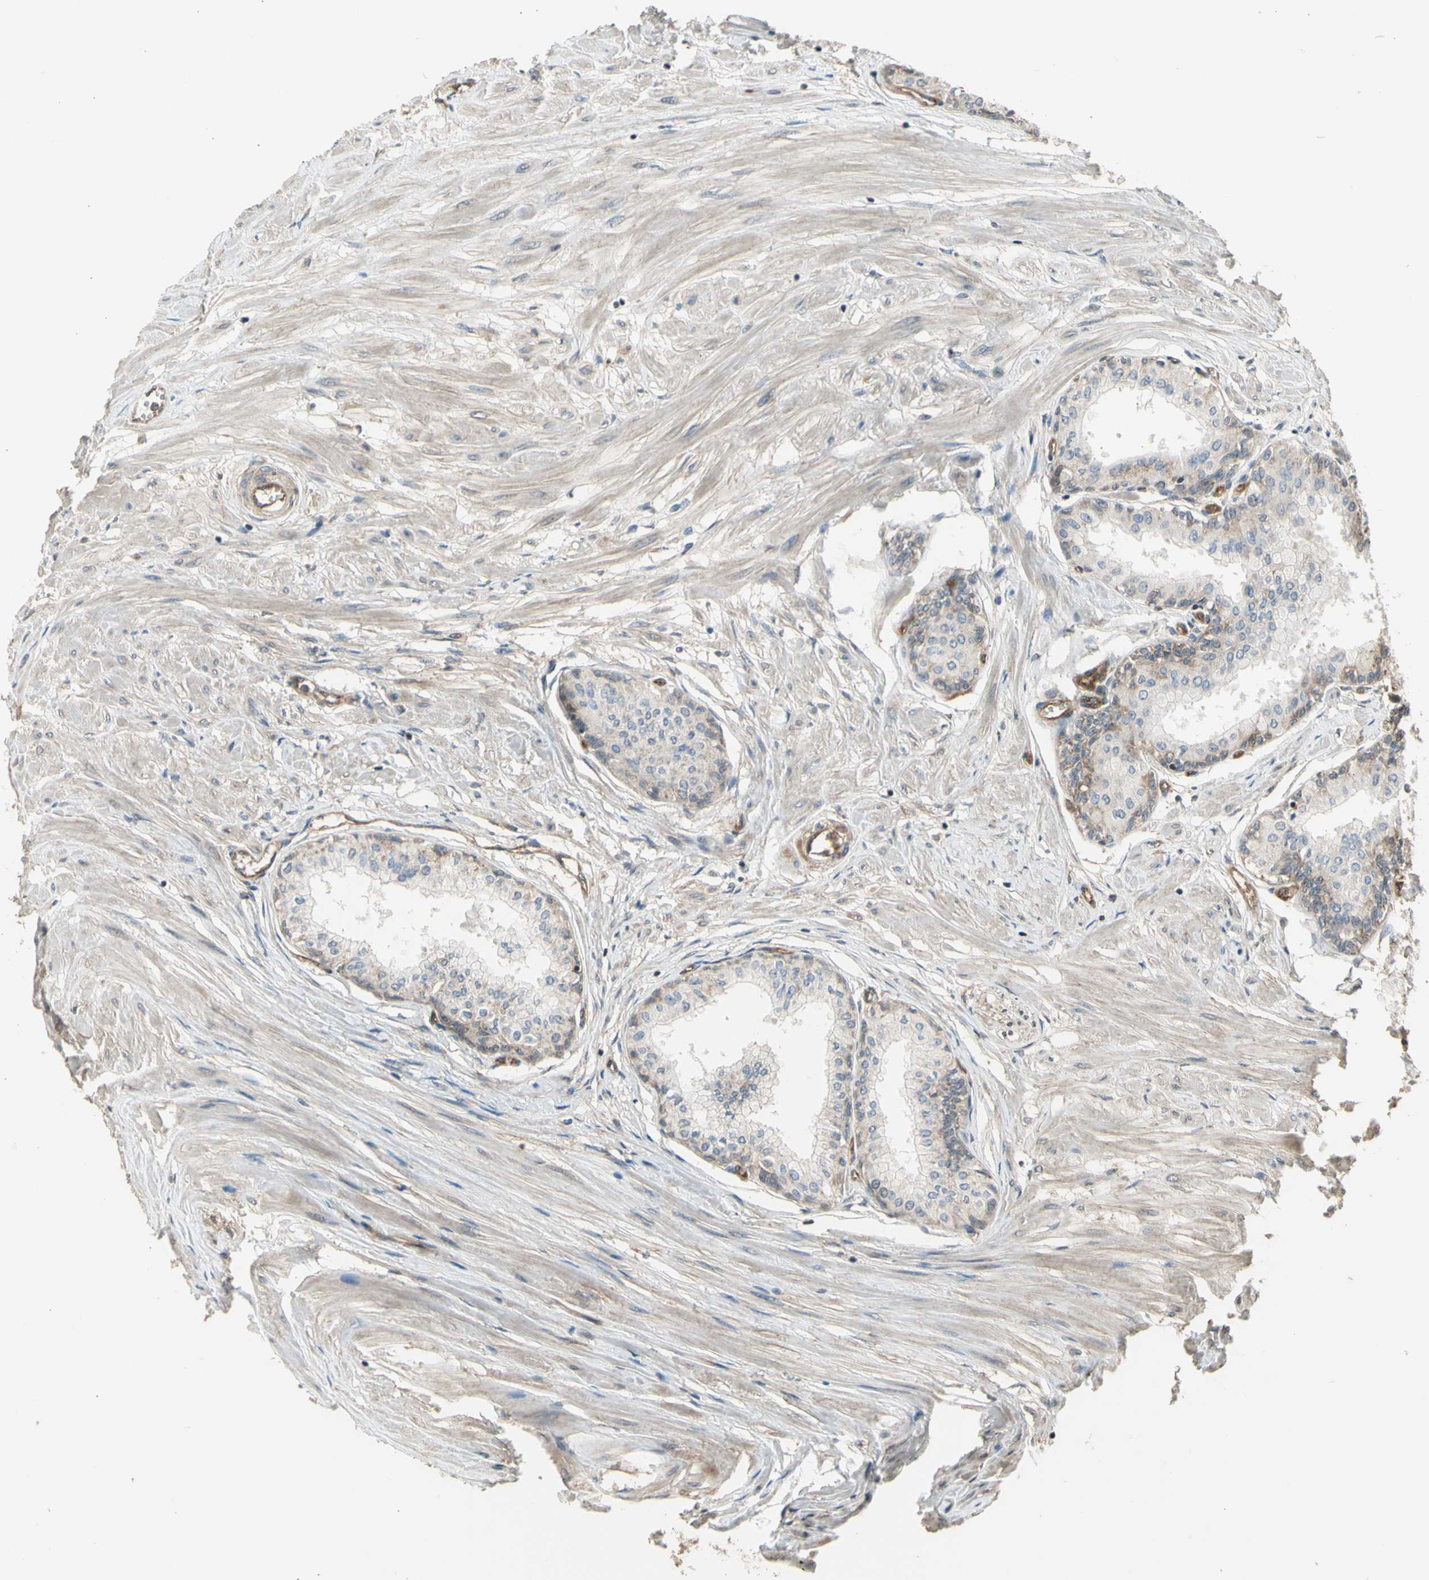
{"staining": {"intensity": "moderate", "quantity": ">75%", "location": "cytoplasmic/membranous"}, "tissue": "prostate", "cell_type": "Glandular cells", "image_type": "normal", "snomed": [{"axis": "morphology", "description": "Normal tissue, NOS"}, {"axis": "topography", "description": "Prostate"}, {"axis": "topography", "description": "Seminal veicle"}], "caption": "A high-resolution micrograph shows immunohistochemistry (IHC) staining of normal prostate, which demonstrates moderate cytoplasmic/membranous staining in about >75% of glandular cells. Nuclei are stained in blue.", "gene": "EFNB2", "patient": {"sex": "male", "age": 60}}